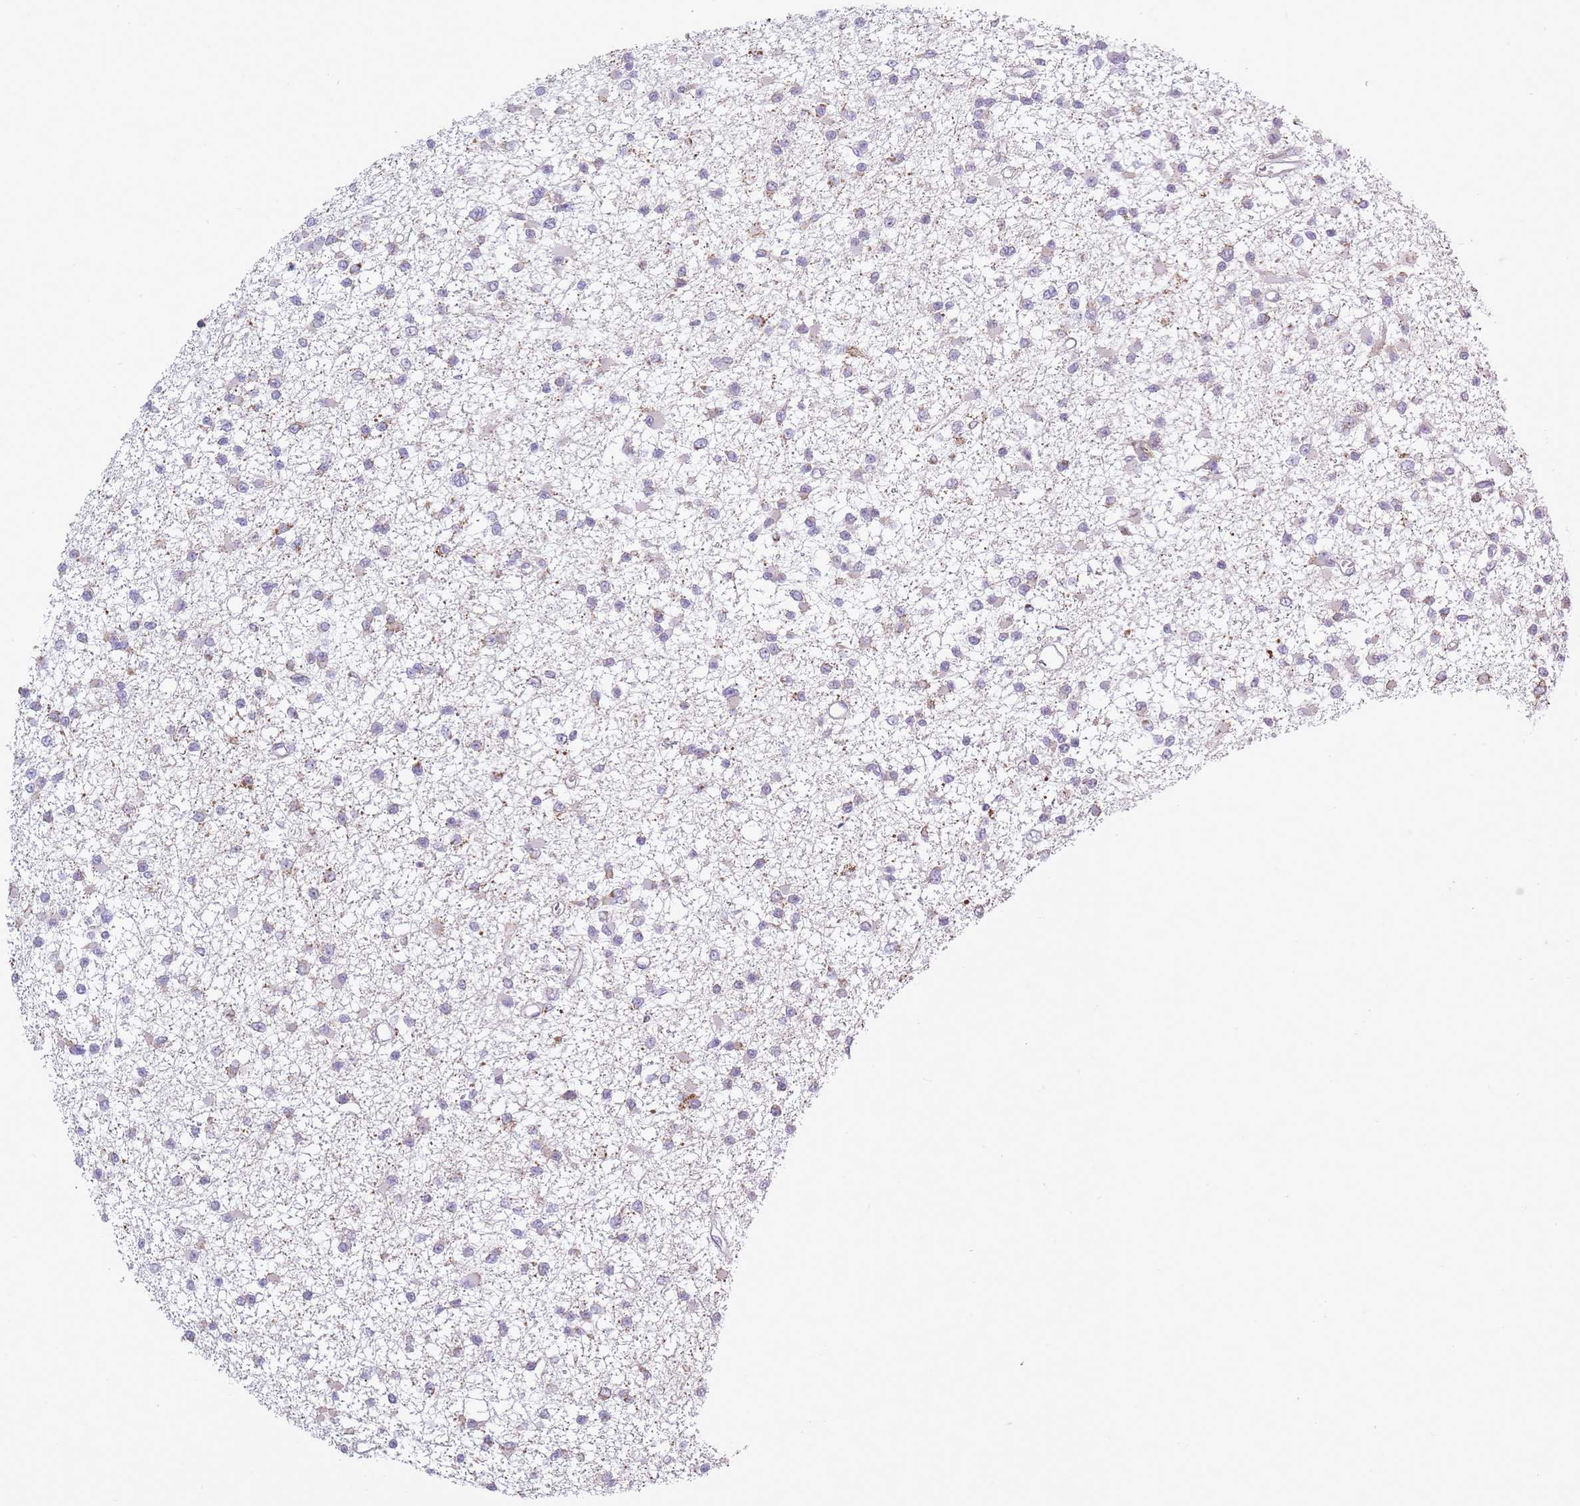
{"staining": {"intensity": "negative", "quantity": "none", "location": "none"}, "tissue": "glioma", "cell_type": "Tumor cells", "image_type": "cancer", "snomed": [{"axis": "morphology", "description": "Glioma, malignant, Low grade"}, {"axis": "topography", "description": "Brain"}], "caption": "The immunohistochemistry (IHC) micrograph has no significant staining in tumor cells of glioma tissue.", "gene": "ZBTB24", "patient": {"sex": "female", "age": 22}}